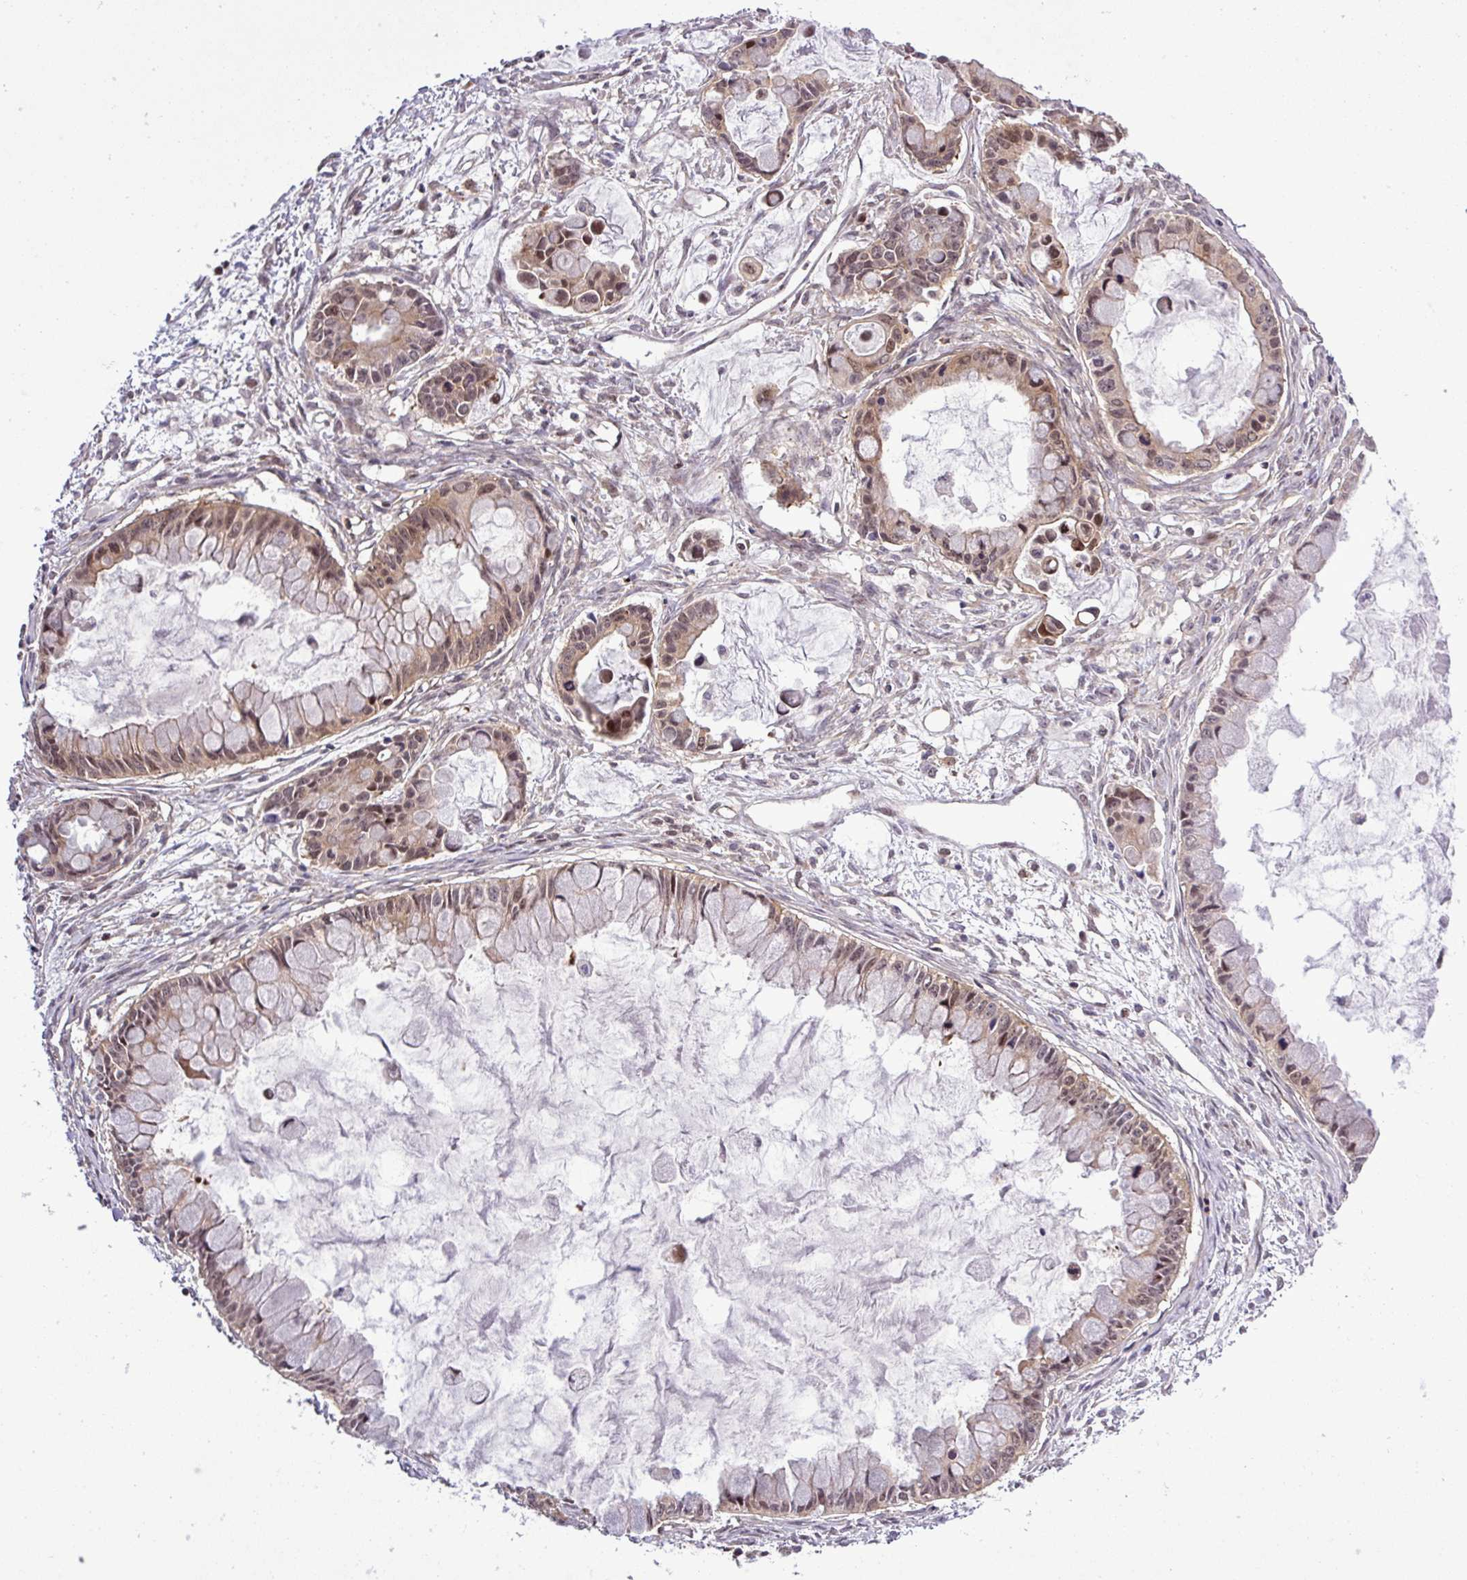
{"staining": {"intensity": "weak", "quantity": ">75%", "location": "cytoplasmic/membranous,nuclear"}, "tissue": "ovarian cancer", "cell_type": "Tumor cells", "image_type": "cancer", "snomed": [{"axis": "morphology", "description": "Cystadenocarcinoma, mucinous, NOS"}, {"axis": "topography", "description": "Ovary"}], "caption": "This is a histology image of immunohistochemistry staining of ovarian cancer (mucinous cystadenocarcinoma), which shows weak positivity in the cytoplasmic/membranous and nuclear of tumor cells.", "gene": "CARHSP1", "patient": {"sex": "female", "age": 63}}